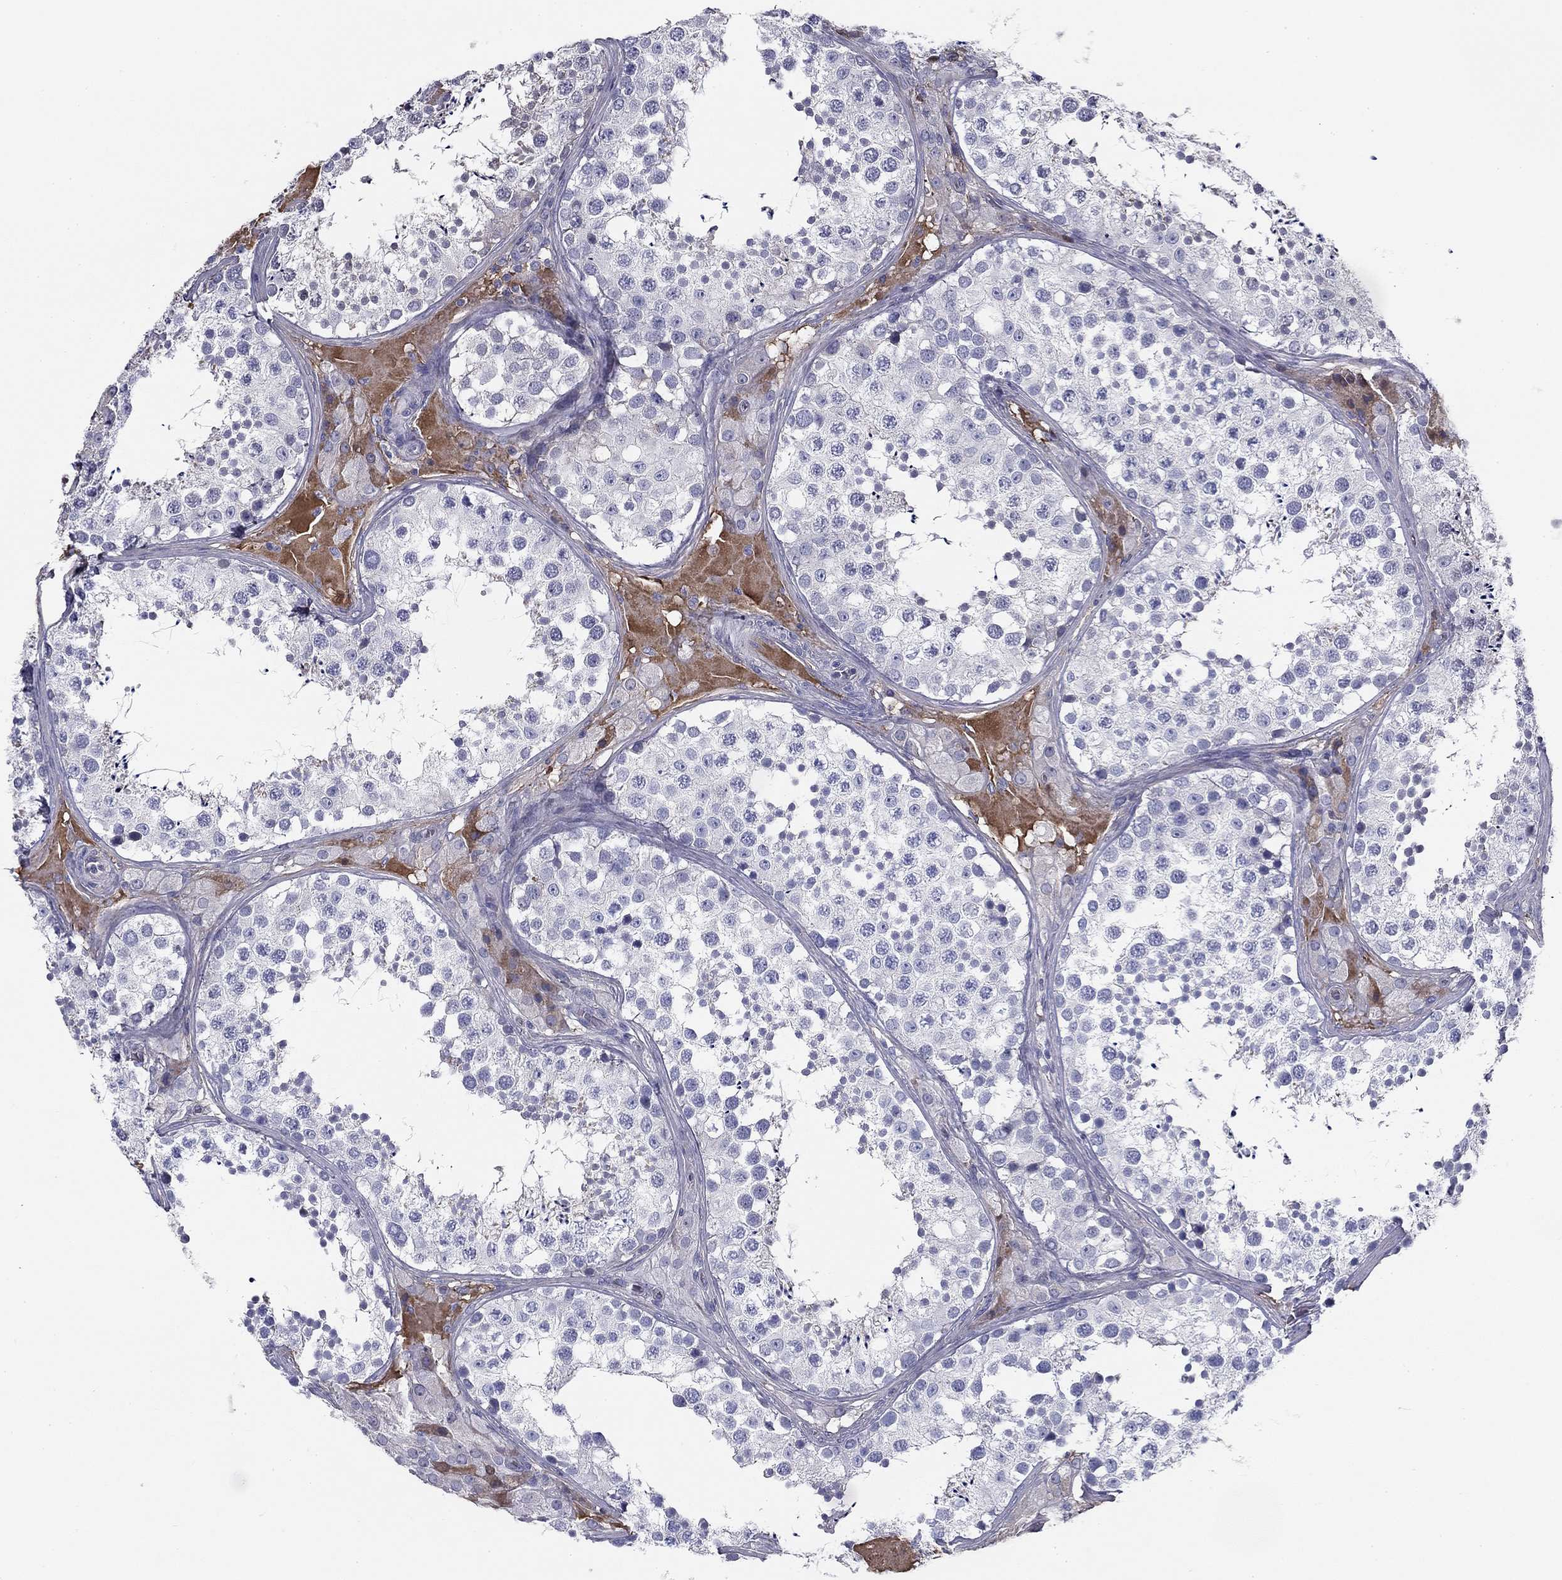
{"staining": {"intensity": "weak", "quantity": "<25%", "location": "nuclear"}, "tissue": "testis", "cell_type": "Cells in seminiferous ducts", "image_type": "normal", "snomed": [{"axis": "morphology", "description": "Normal tissue, NOS"}, {"axis": "topography", "description": "Testis"}], "caption": "A photomicrograph of testis stained for a protein reveals no brown staining in cells in seminiferous ducts. The staining is performed using DAB brown chromogen with nuclei counter-stained in using hematoxylin.", "gene": "CPLX4", "patient": {"sex": "male", "age": 34}}